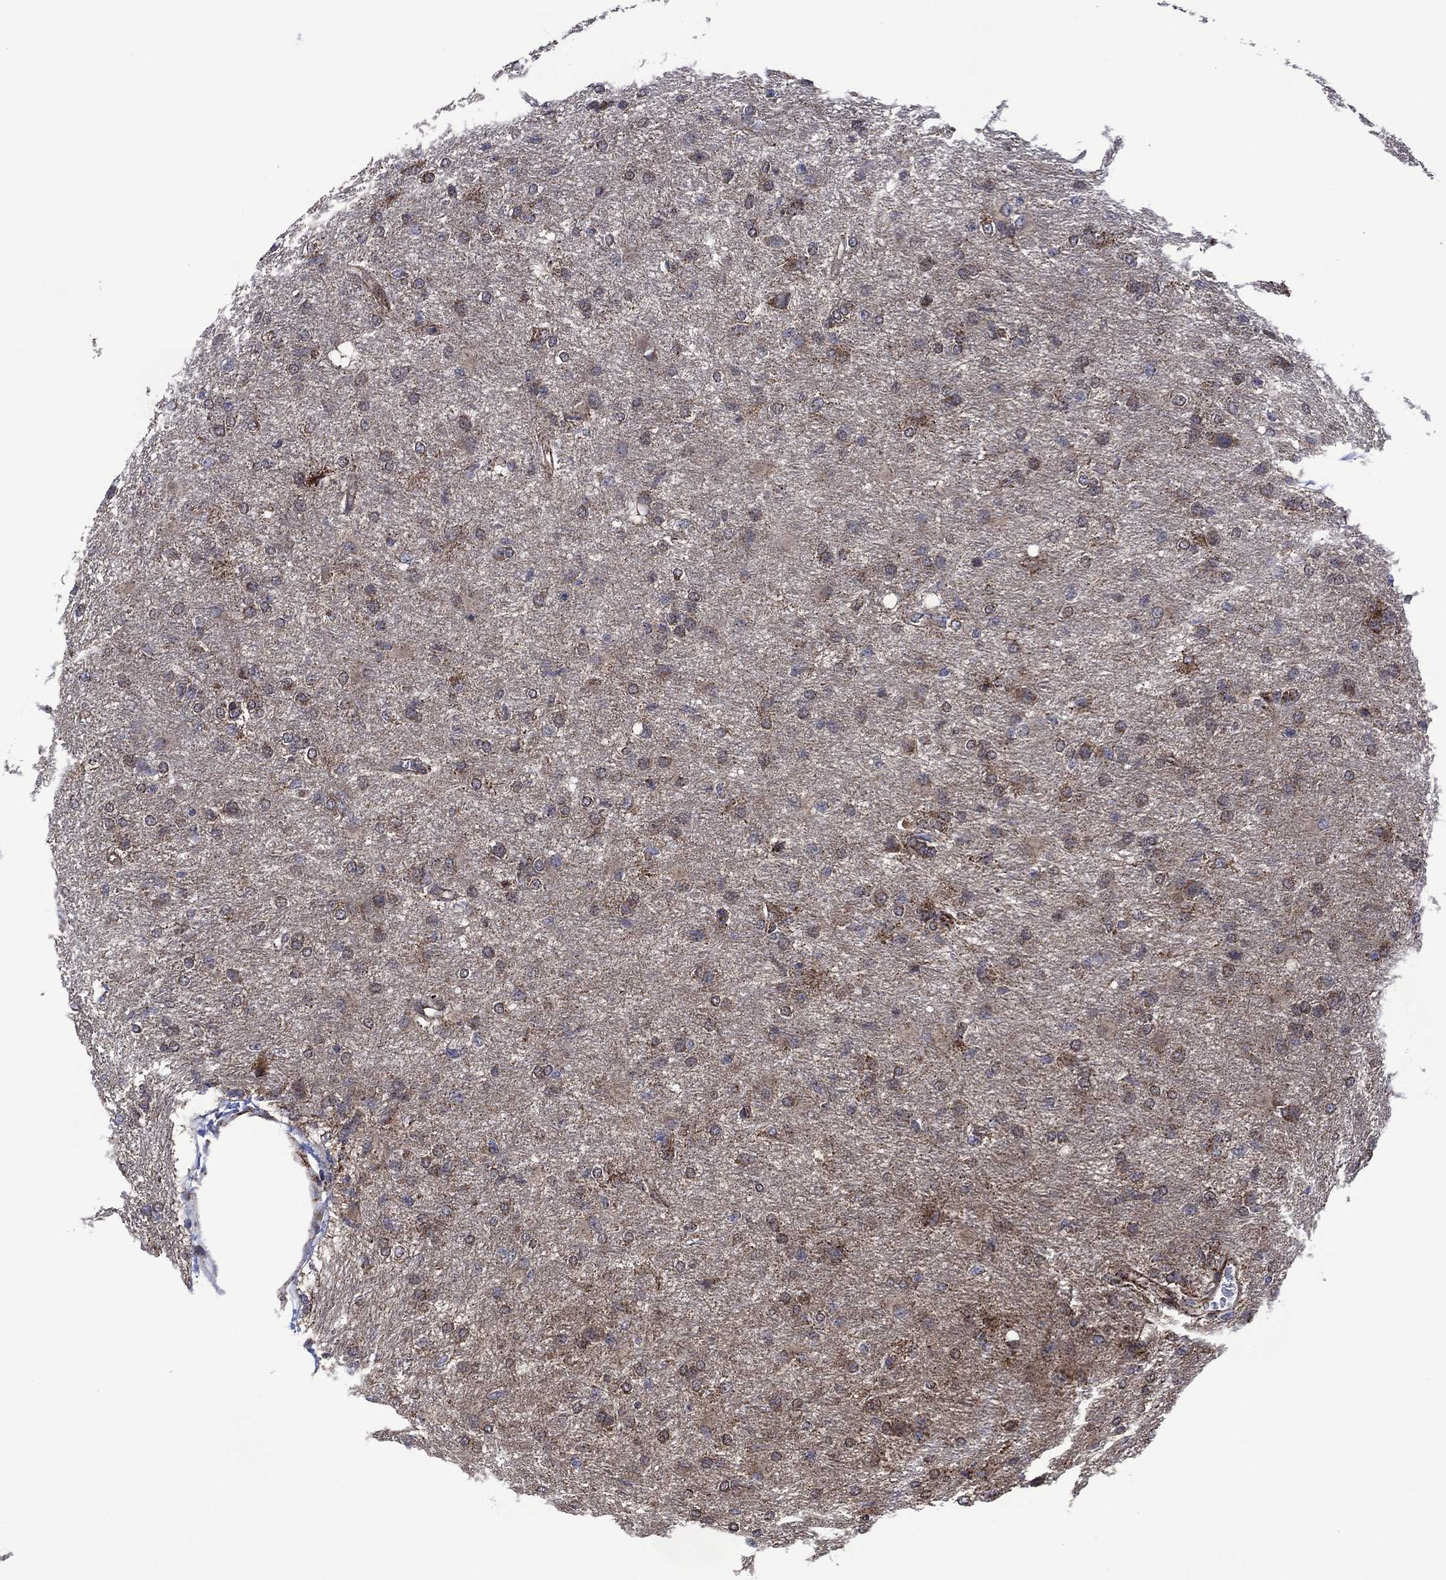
{"staining": {"intensity": "weak", "quantity": "25%-75%", "location": "cytoplasmic/membranous"}, "tissue": "glioma", "cell_type": "Tumor cells", "image_type": "cancer", "snomed": [{"axis": "morphology", "description": "Glioma, malignant, High grade"}, {"axis": "topography", "description": "Brain"}], "caption": "IHC photomicrograph of neoplastic tissue: malignant glioma (high-grade) stained using immunohistochemistry exhibits low levels of weak protein expression localized specifically in the cytoplasmic/membranous of tumor cells, appearing as a cytoplasmic/membranous brown color.", "gene": "HTD2", "patient": {"sex": "male", "age": 68}}